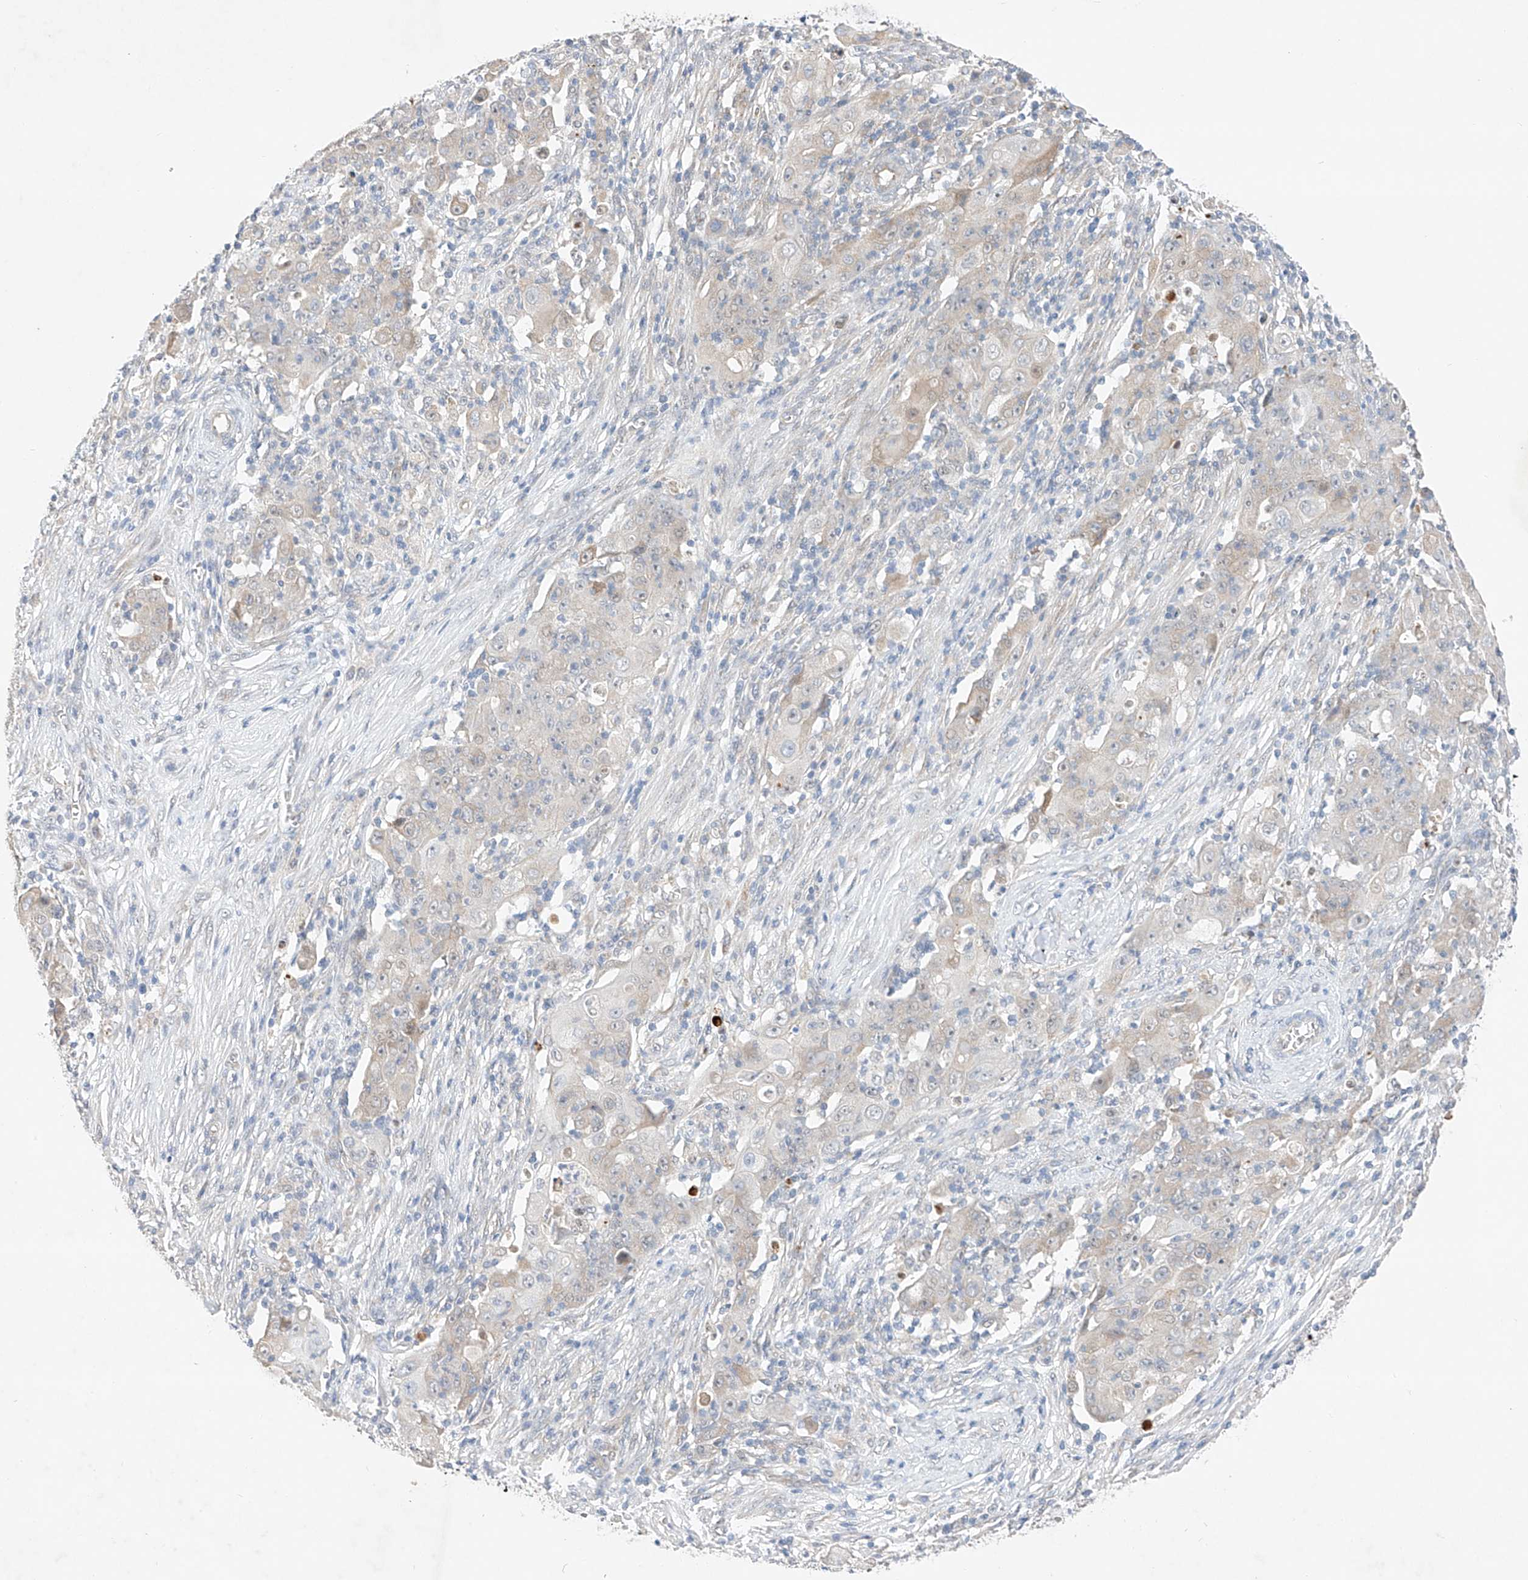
{"staining": {"intensity": "negative", "quantity": "none", "location": "none"}, "tissue": "ovarian cancer", "cell_type": "Tumor cells", "image_type": "cancer", "snomed": [{"axis": "morphology", "description": "Carcinoma, endometroid"}, {"axis": "topography", "description": "Ovary"}], "caption": "High power microscopy micrograph of an immunohistochemistry image of endometroid carcinoma (ovarian), revealing no significant expression in tumor cells.", "gene": "IL22RA2", "patient": {"sex": "female", "age": 42}}